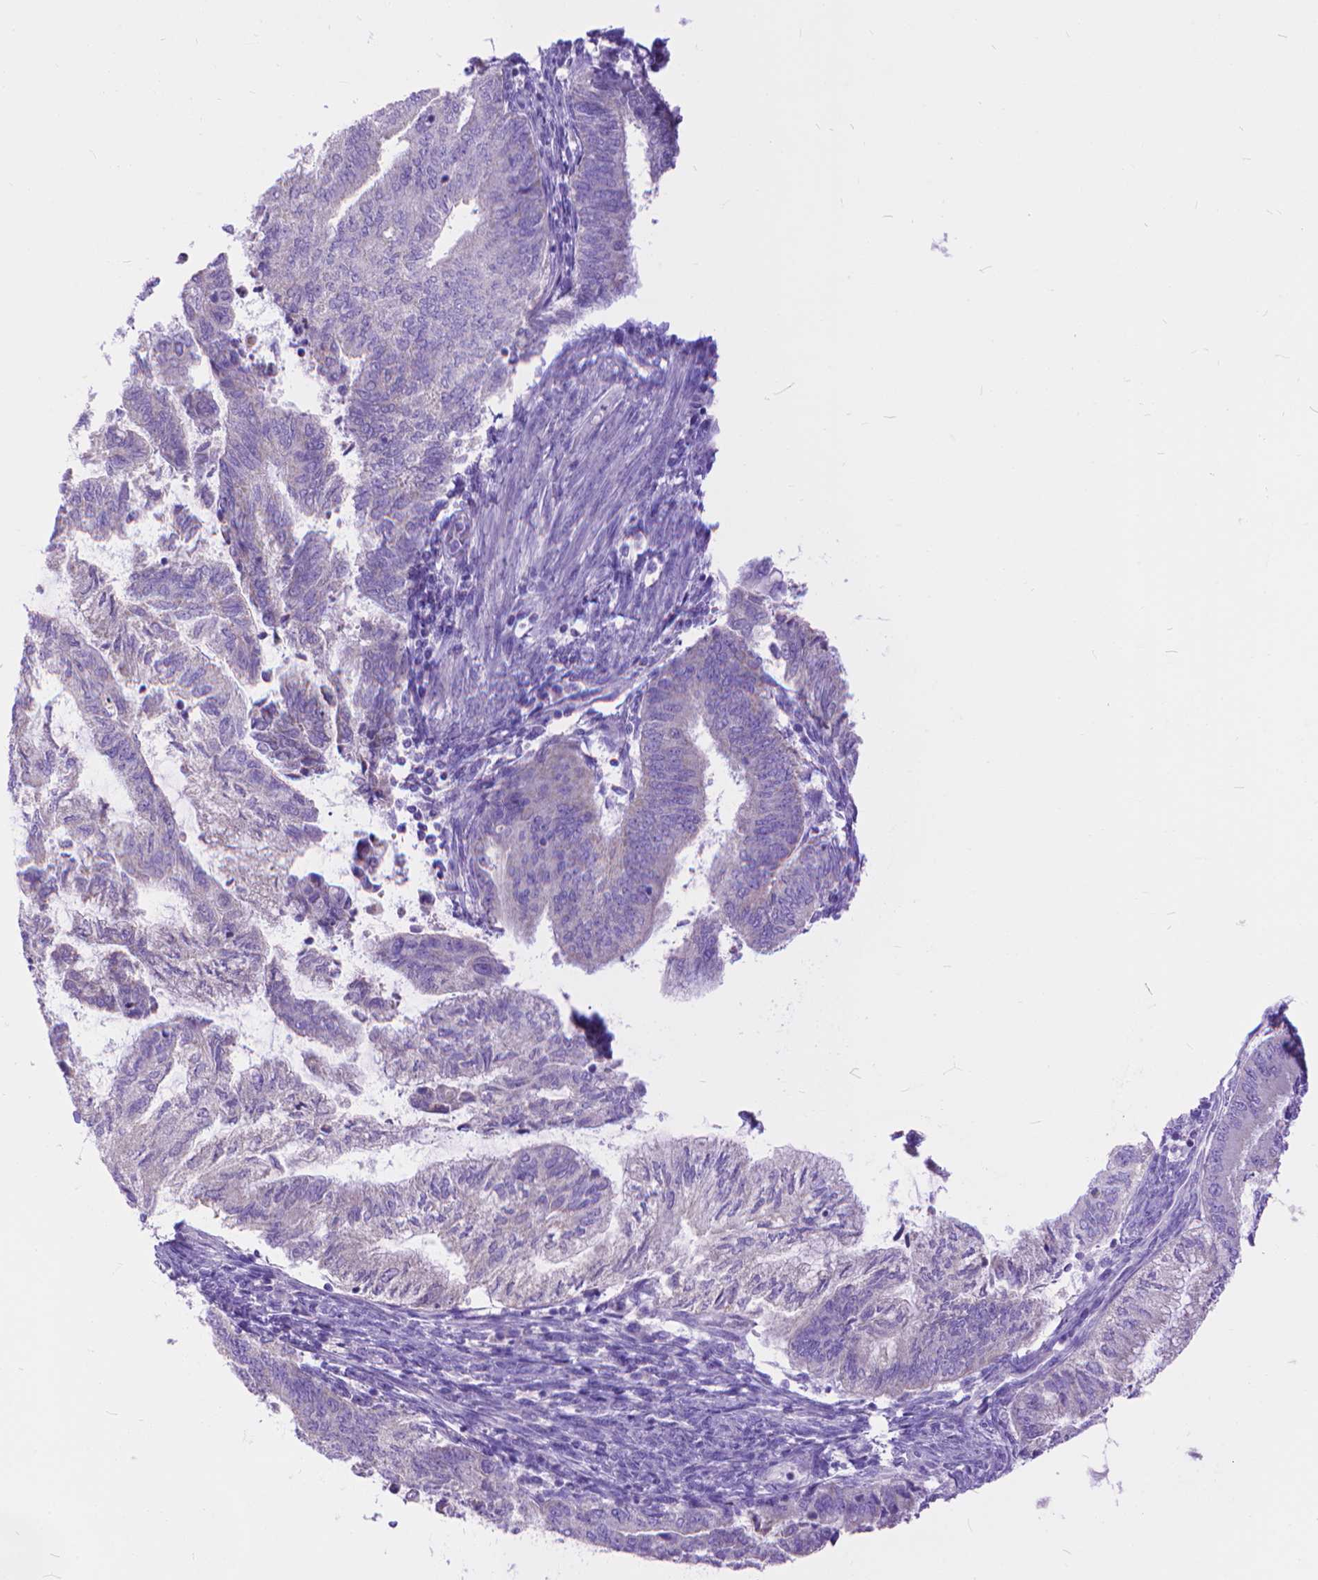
{"staining": {"intensity": "negative", "quantity": "none", "location": "none"}, "tissue": "endometrial cancer", "cell_type": "Tumor cells", "image_type": "cancer", "snomed": [{"axis": "morphology", "description": "Adenocarcinoma, NOS"}, {"axis": "topography", "description": "Endometrium"}], "caption": "Immunohistochemistry (IHC) image of adenocarcinoma (endometrial) stained for a protein (brown), which exhibits no expression in tumor cells.", "gene": "DHRS2", "patient": {"sex": "female", "age": 65}}